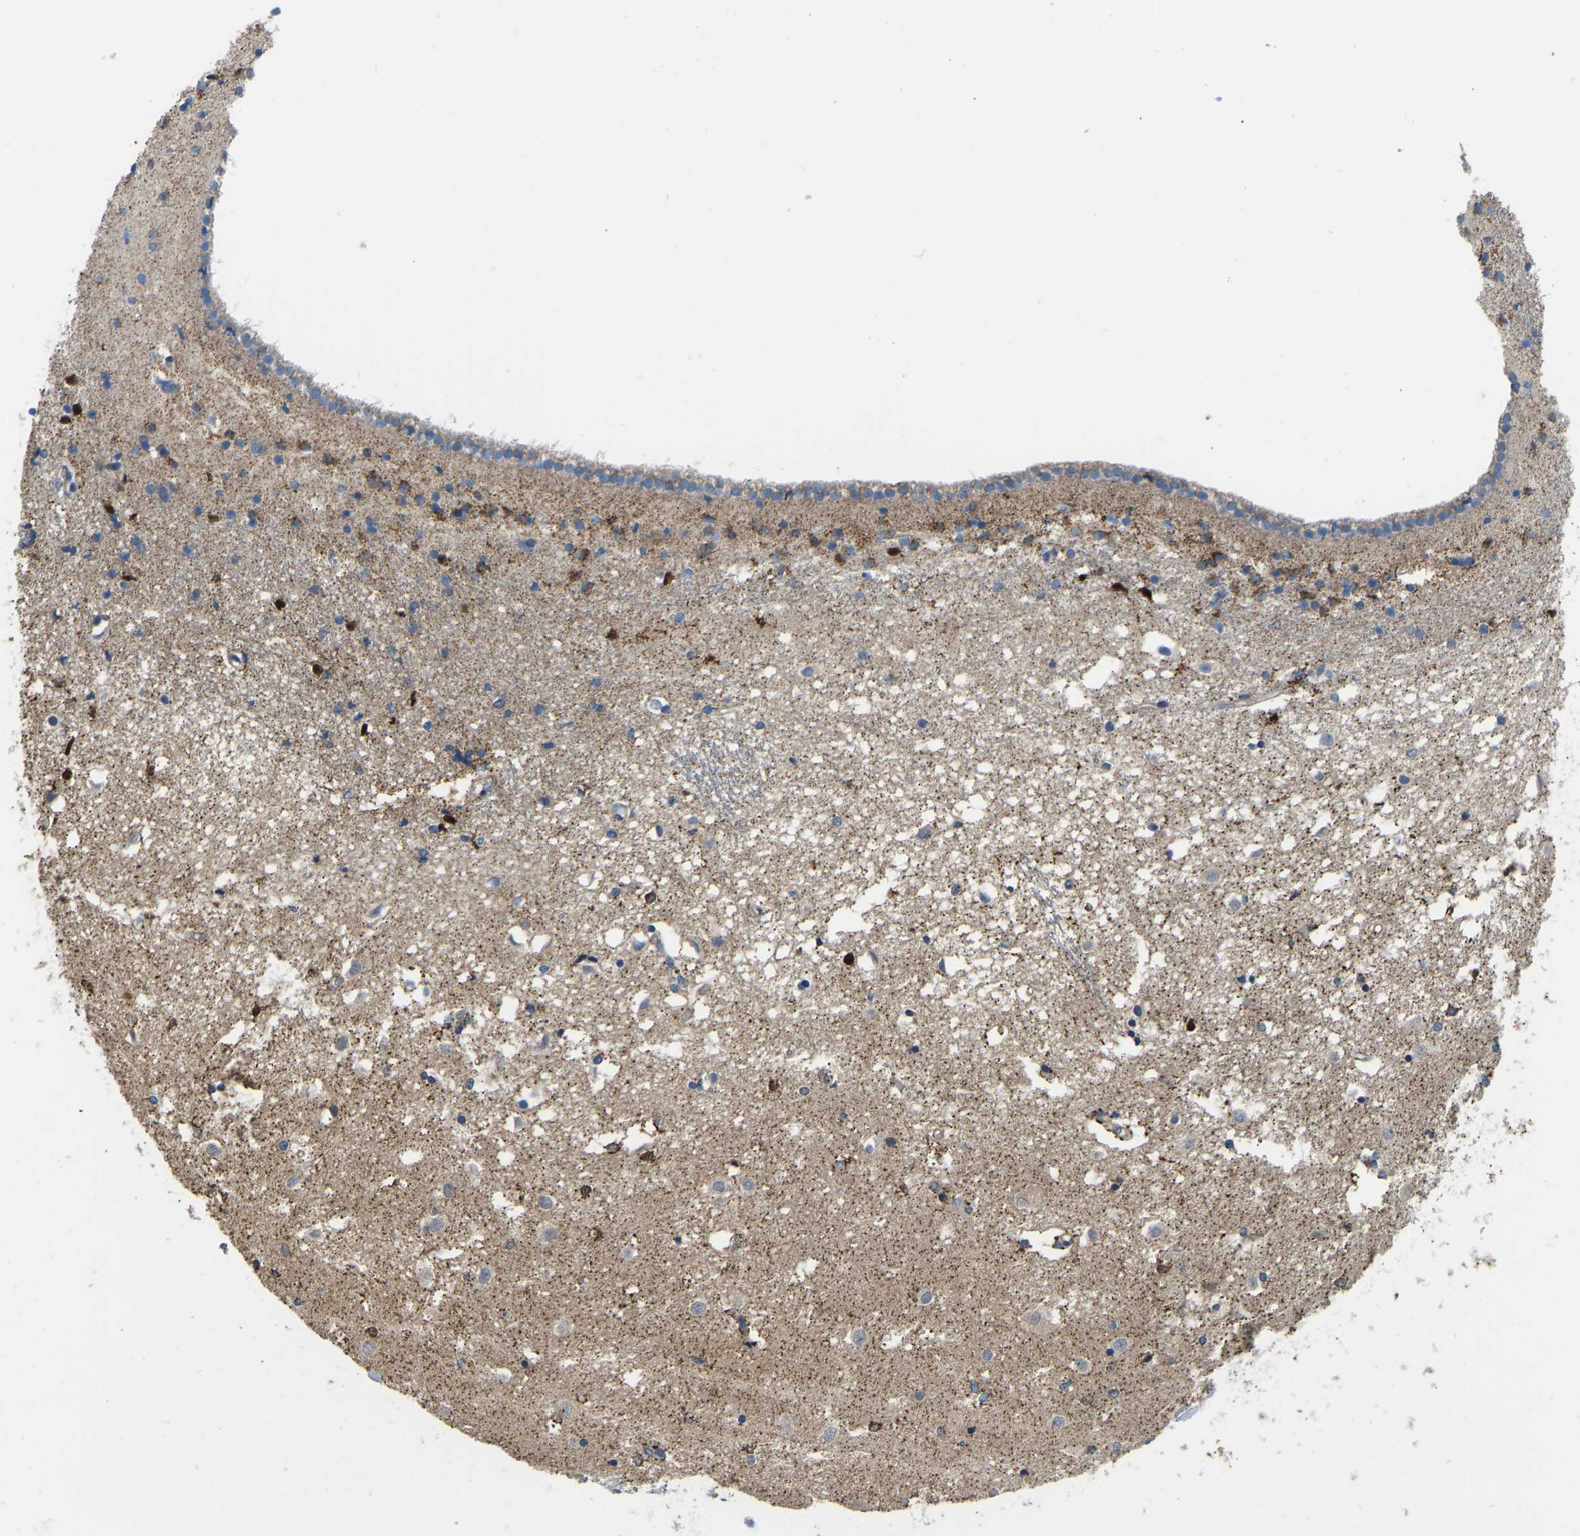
{"staining": {"intensity": "moderate", "quantity": "25%-75%", "location": "cytoplasmic/membranous"}, "tissue": "caudate", "cell_type": "Glial cells", "image_type": "normal", "snomed": [{"axis": "morphology", "description": "Normal tissue, NOS"}, {"axis": "topography", "description": "Lateral ventricle wall"}], "caption": "Immunohistochemistry (IHC) of unremarkable caudate exhibits medium levels of moderate cytoplasmic/membranous staining in approximately 25%-75% of glial cells.", "gene": "RBP1", "patient": {"sex": "male", "age": 45}}